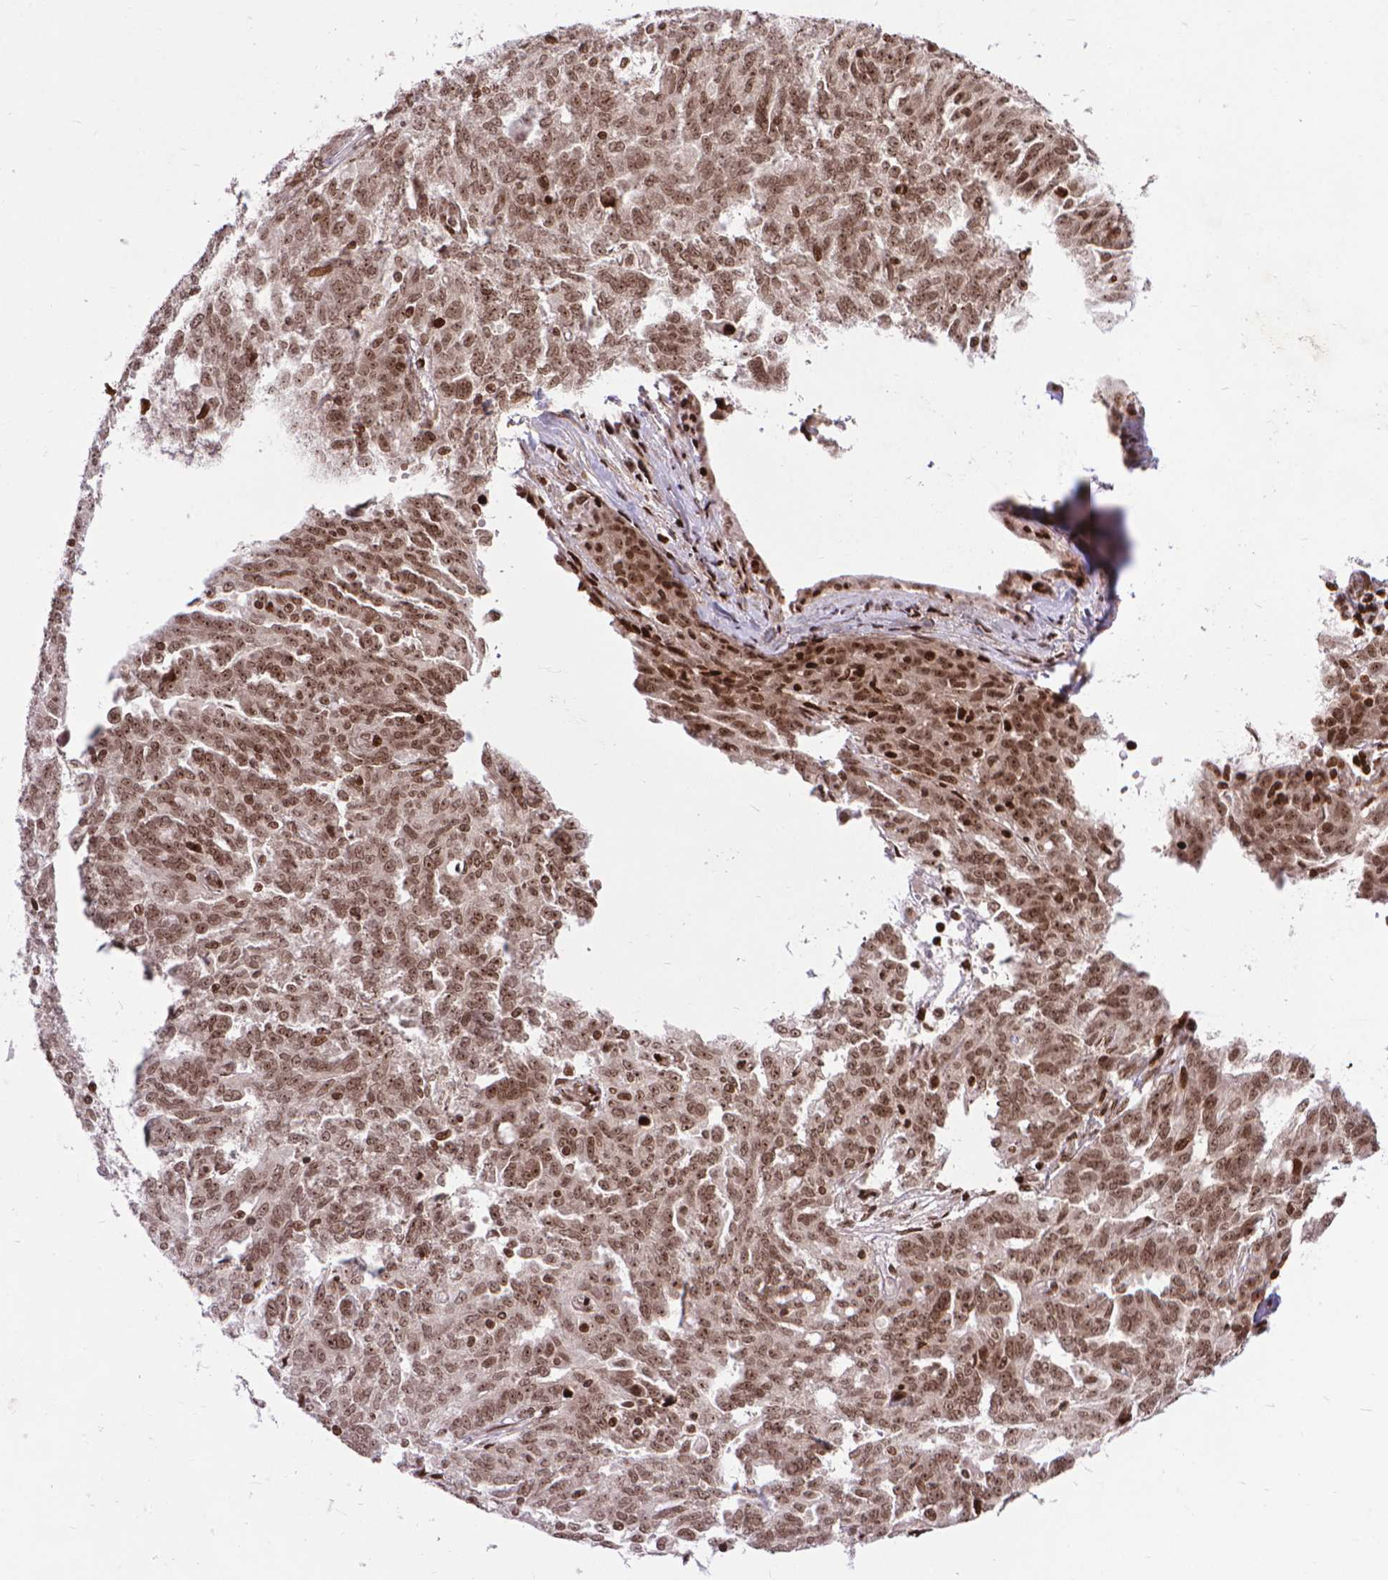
{"staining": {"intensity": "weak", "quantity": ">75%", "location": "nuclear"}, "tissue": "ovarian cancer", "cell_type": "Tumor cells", "image_type": "cancer", "snomed": [{"axis": "morphology", "description": "Cystadenocarcinoma, serous, NOS"}, {"axis": "topography", "description": "Ovary"}], "caption": "This is an image of immunohistochemistry (IHC) staining of serous cystadenocarcinoma (ovarian), which shows weak positivity in the nuclear of tumor cells.", "gene": "AMER1", "patient": {"sex": "female", "age": 67}}